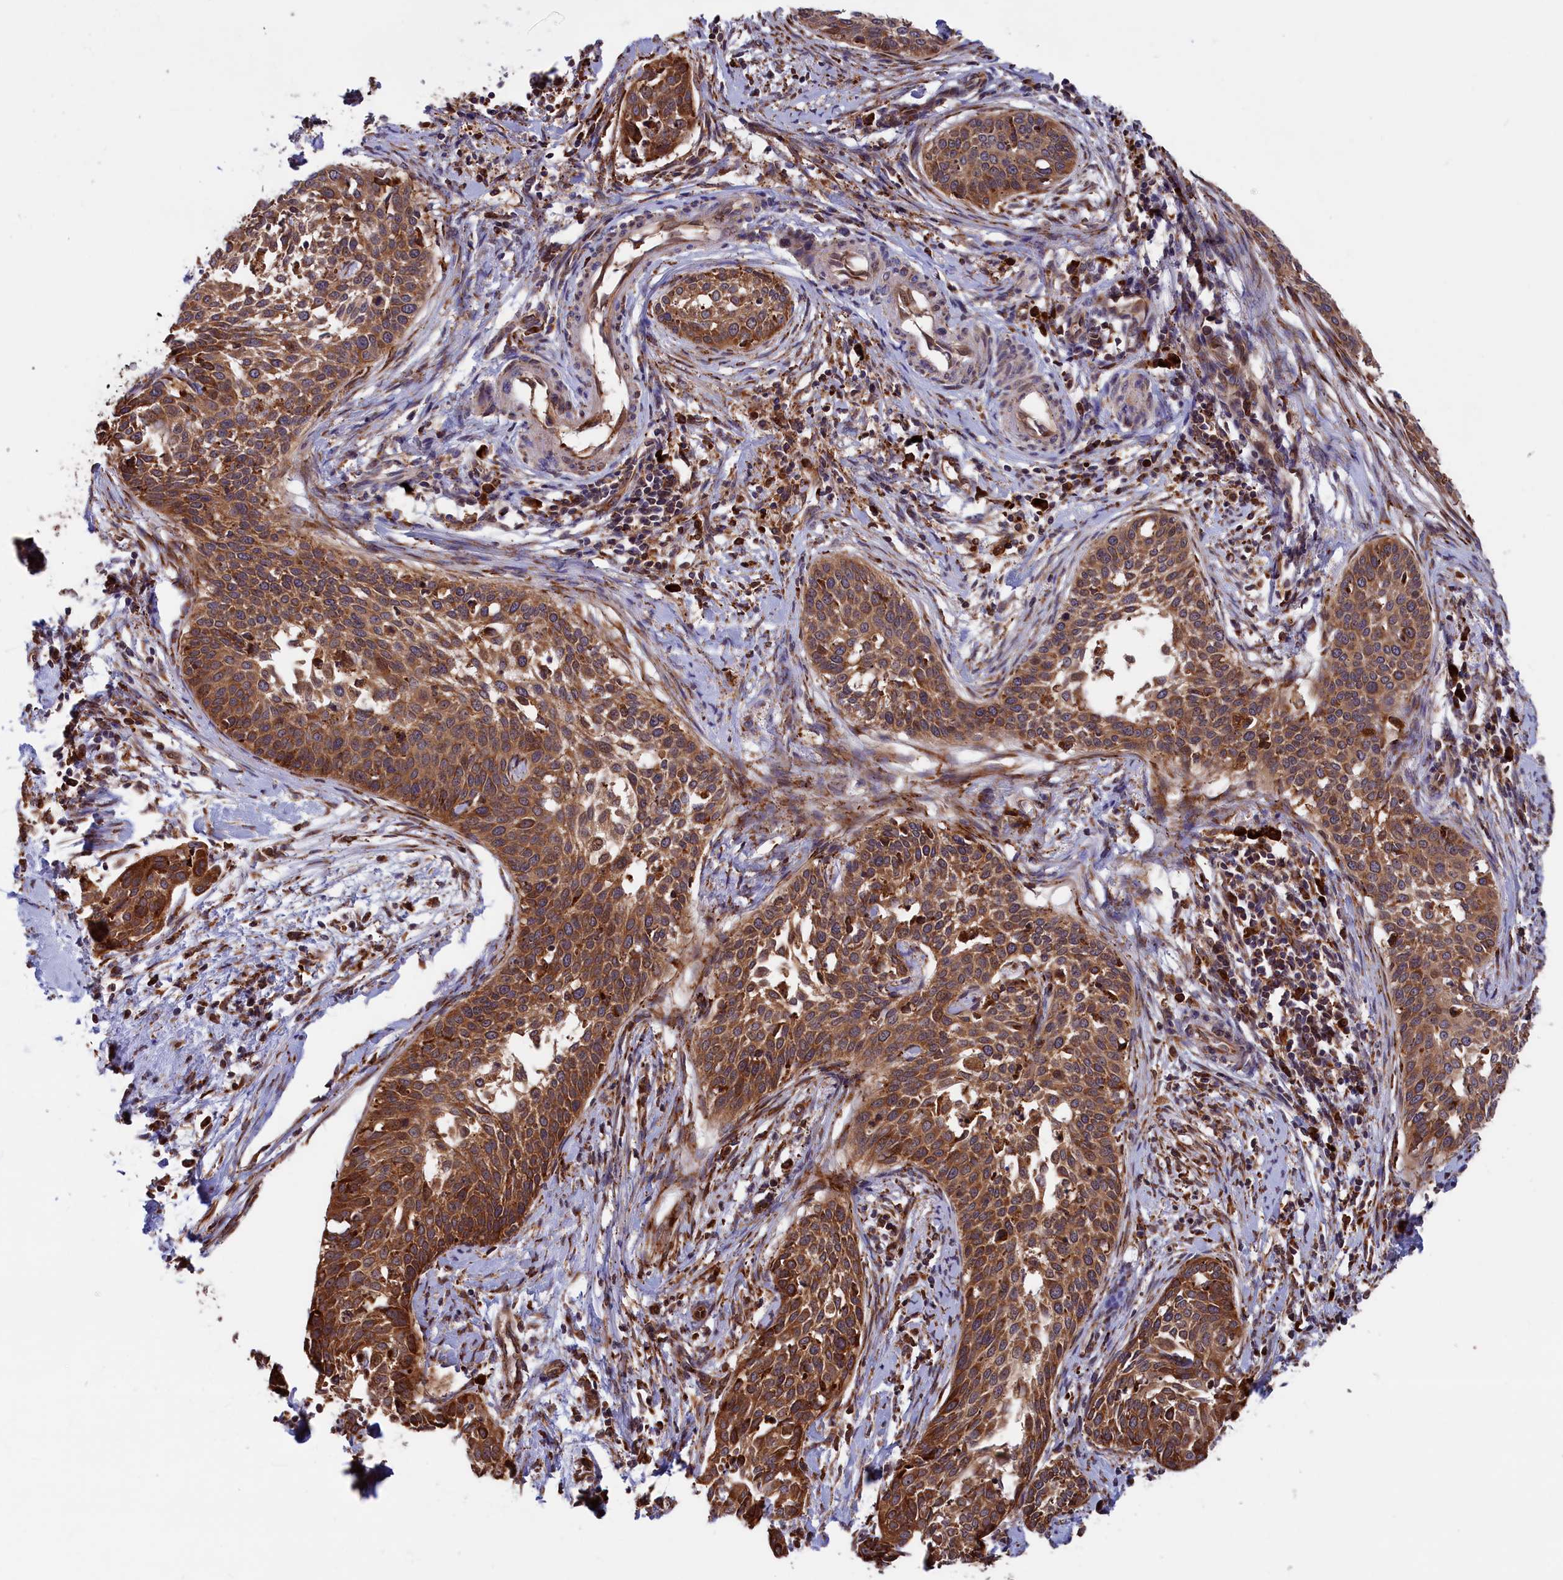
{"staining": {"intensity": "moderate", "quantity": ">75%", "location": "cytoplasmic/membranous"}, "tissue": "cervical cancer", "cell_type": "Tumor cells", "image_type": "cancer", "snomed": [{"axis": "morphology", "description": "Squamous cell carcinoma, NOS"}, {"axis": "topography", "description": "Cervix"}], "caption": "Human cervical cancer stained with a protein marker demonstrates moderate staining in tumor cells.", "gene": "PLA2G4C", "patient": {"sex": "female", "age": 44}}